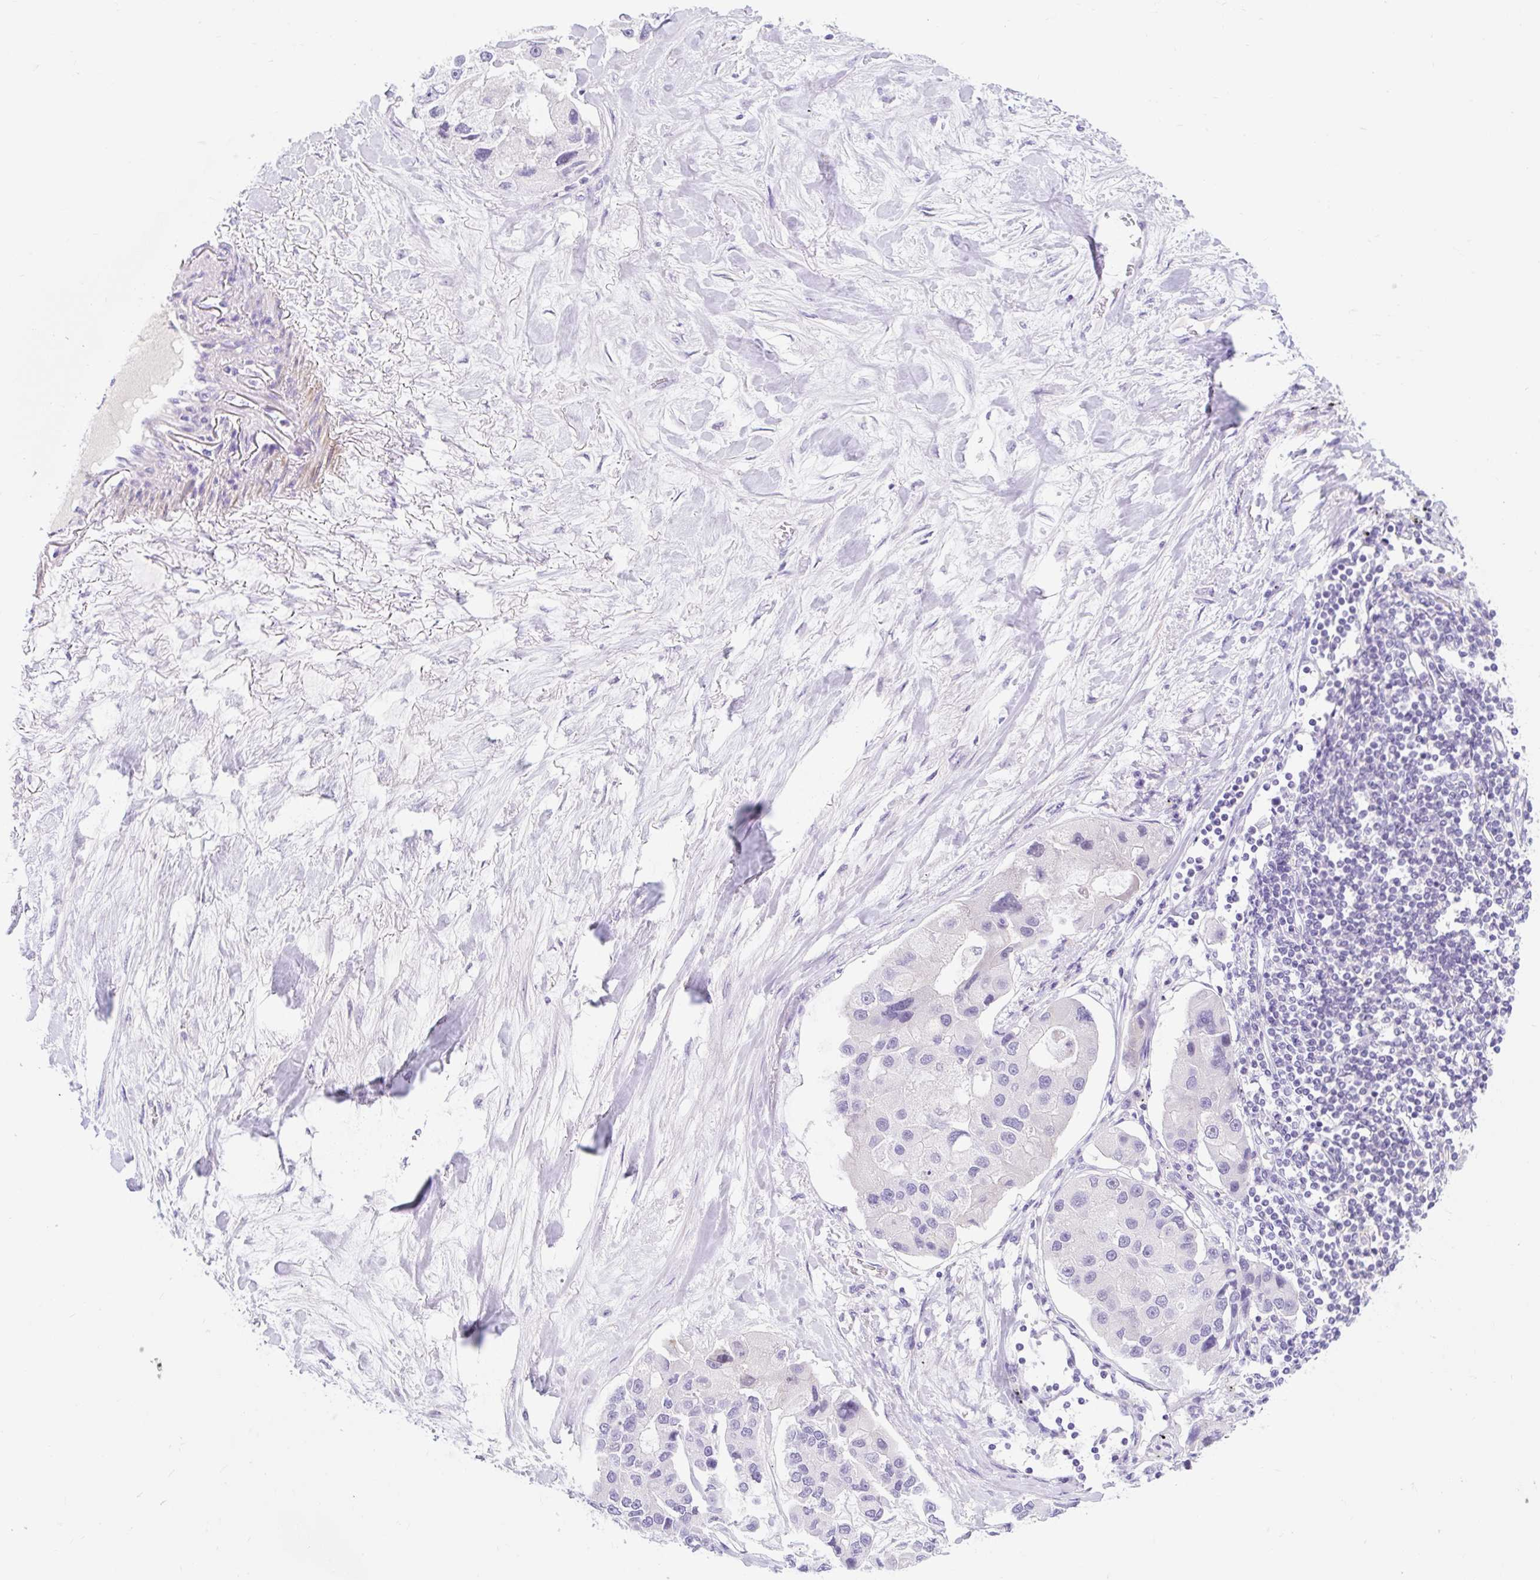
{"staining": {"intensity": "negative", "quantity": "none", "location": "none"}, "tissue": "lung cancer", "cell_type": "Tumor cells", "image_type": "cancer", "snomed": [{"axis": "morphology", "description": "Adenocarcinoma, NOS"}, {"axis": "topography", "description": "Lung"}], "caption": "This image is of lung cancer stained with immunohistochemistry (IHC) to label a protein in brown with the nuclei are counter-stained blue. There is no expression in tumor cells. The staining is performed using DAB brown chromogen with nuclei counter-stained in using hematoxylin.", "gene": "SLC28A1", "patient": {"sex": "female", "age": 54}}